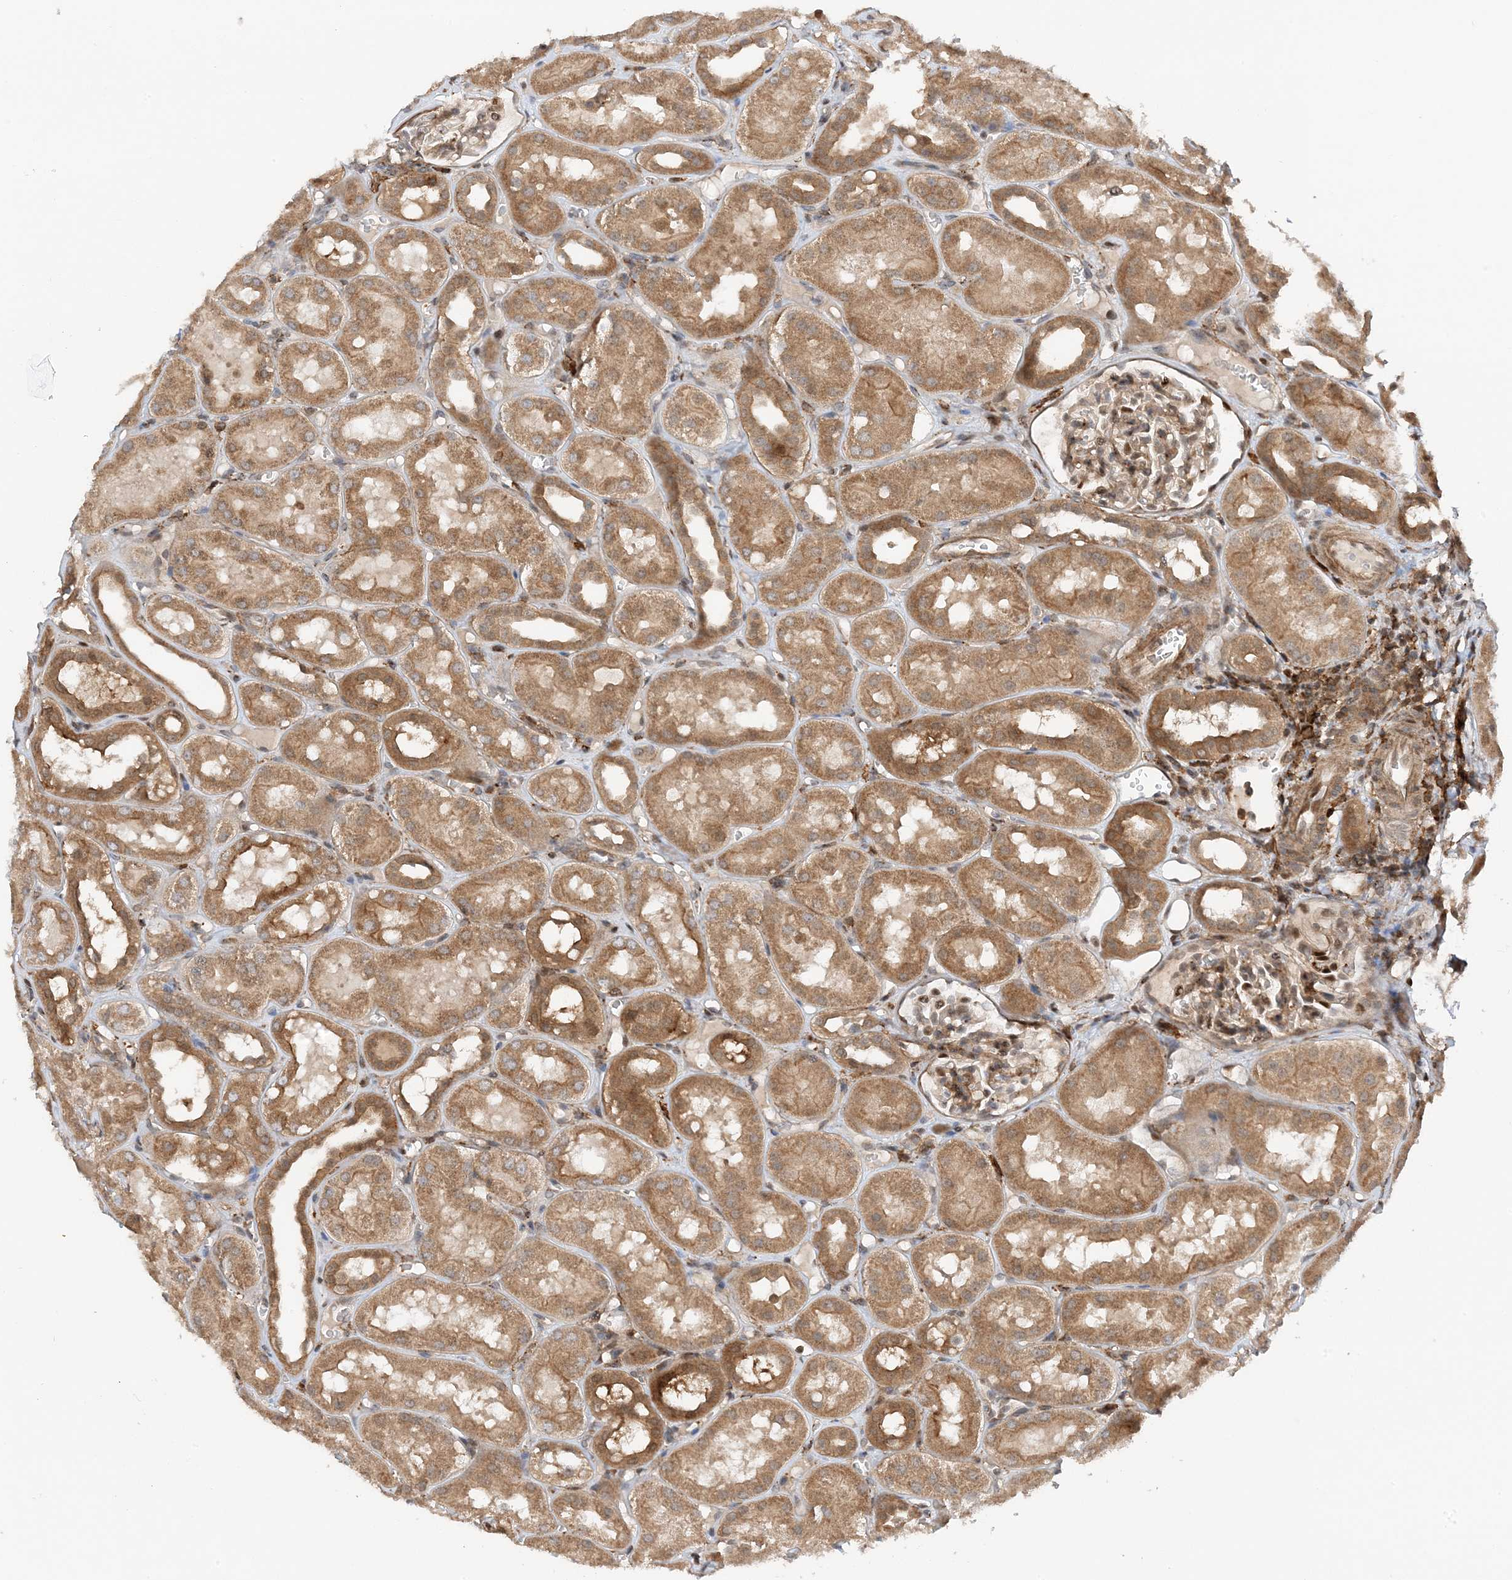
{"staining": {"intensity": "moderate", "quantity": ">75%", "location": "cytoplasmic/membranous,nuclear"}, "tissue": "kidney", "cell_type": "Cells in glomeruli", "image_type": "normal", "snomed": [{"axis": "morphology", "description": "Normal tissue, NOS"}, {"axis": "topography", "description": "Kidney"}], "caption": "A brown stain highlights moderate cytoplasmic/membranous,nuclear positivity of a protein in cells in glomeruli of normal human kidney. (Brightfield microscopy of DAB IHC at high magnification).", "gene": "TATDN3", "patient": {"sex": "male", "age": 16}}